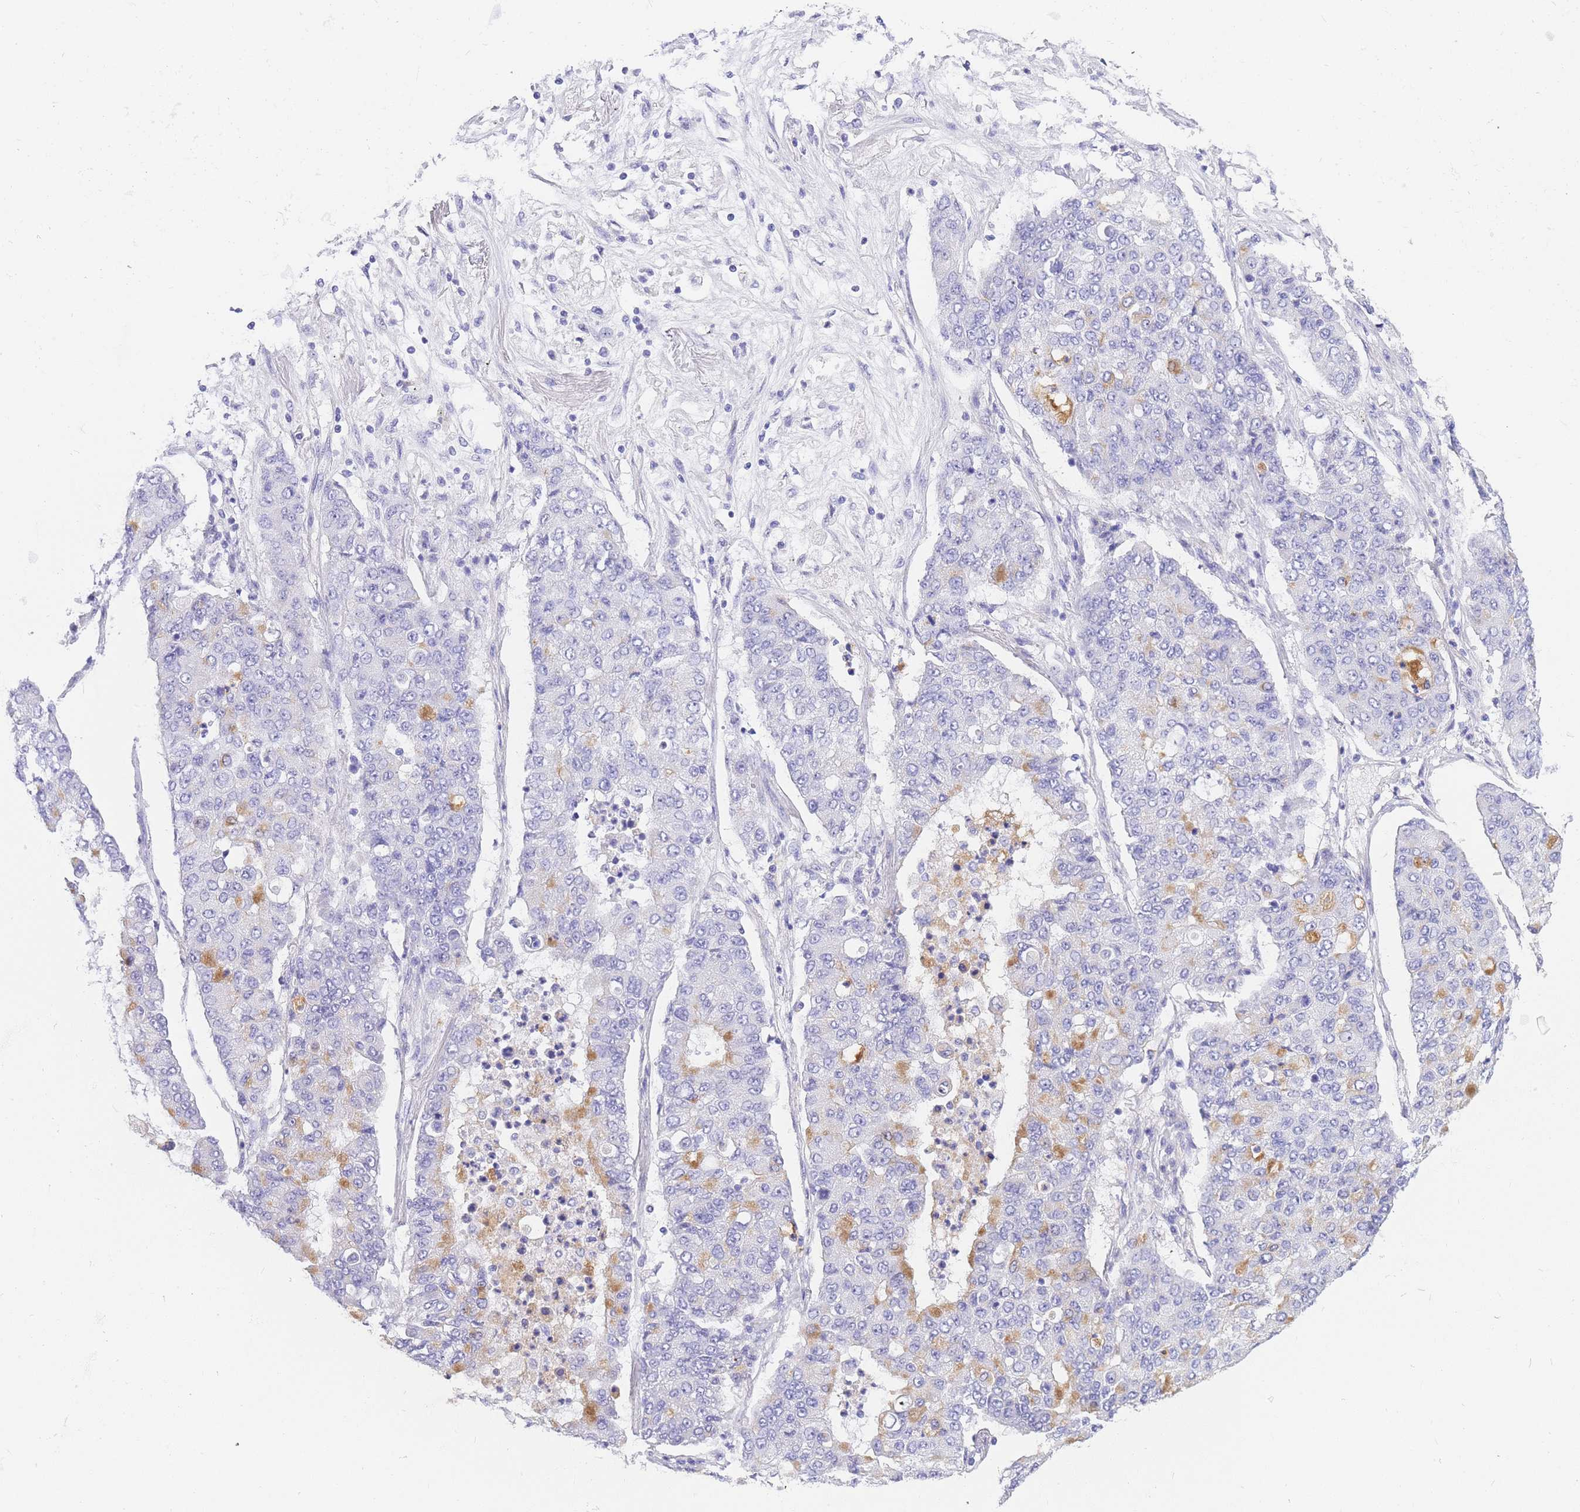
{"staining": {"intensity": "moderate", "quantity": "<25%", "location": "cytoplasmic/membranous"}, "tissue": "lung cancer", "cell_type": "Tumor cells", "image_type": "cancer", "snomed": [{"axis": "morphology", "description": "Squamous cell carcinoma, NOS"}, {"axis": "topography", "description": "Lung"}], "caption": "Lung cancer stained with DAB (3,3'-diaminobenzidine) IHC exhibits low levels of moderate cytoplasmic/membranous positivity in about <25% of tumor cells. The staining is performed using DAB (3,3'-diaminobenzidine) brown chromogen to label protein expression. The nuclei are counter-stained blue using hematoxylin.", "gene": "SRSF12", "patient": {"sex": "male", "age": 74}}